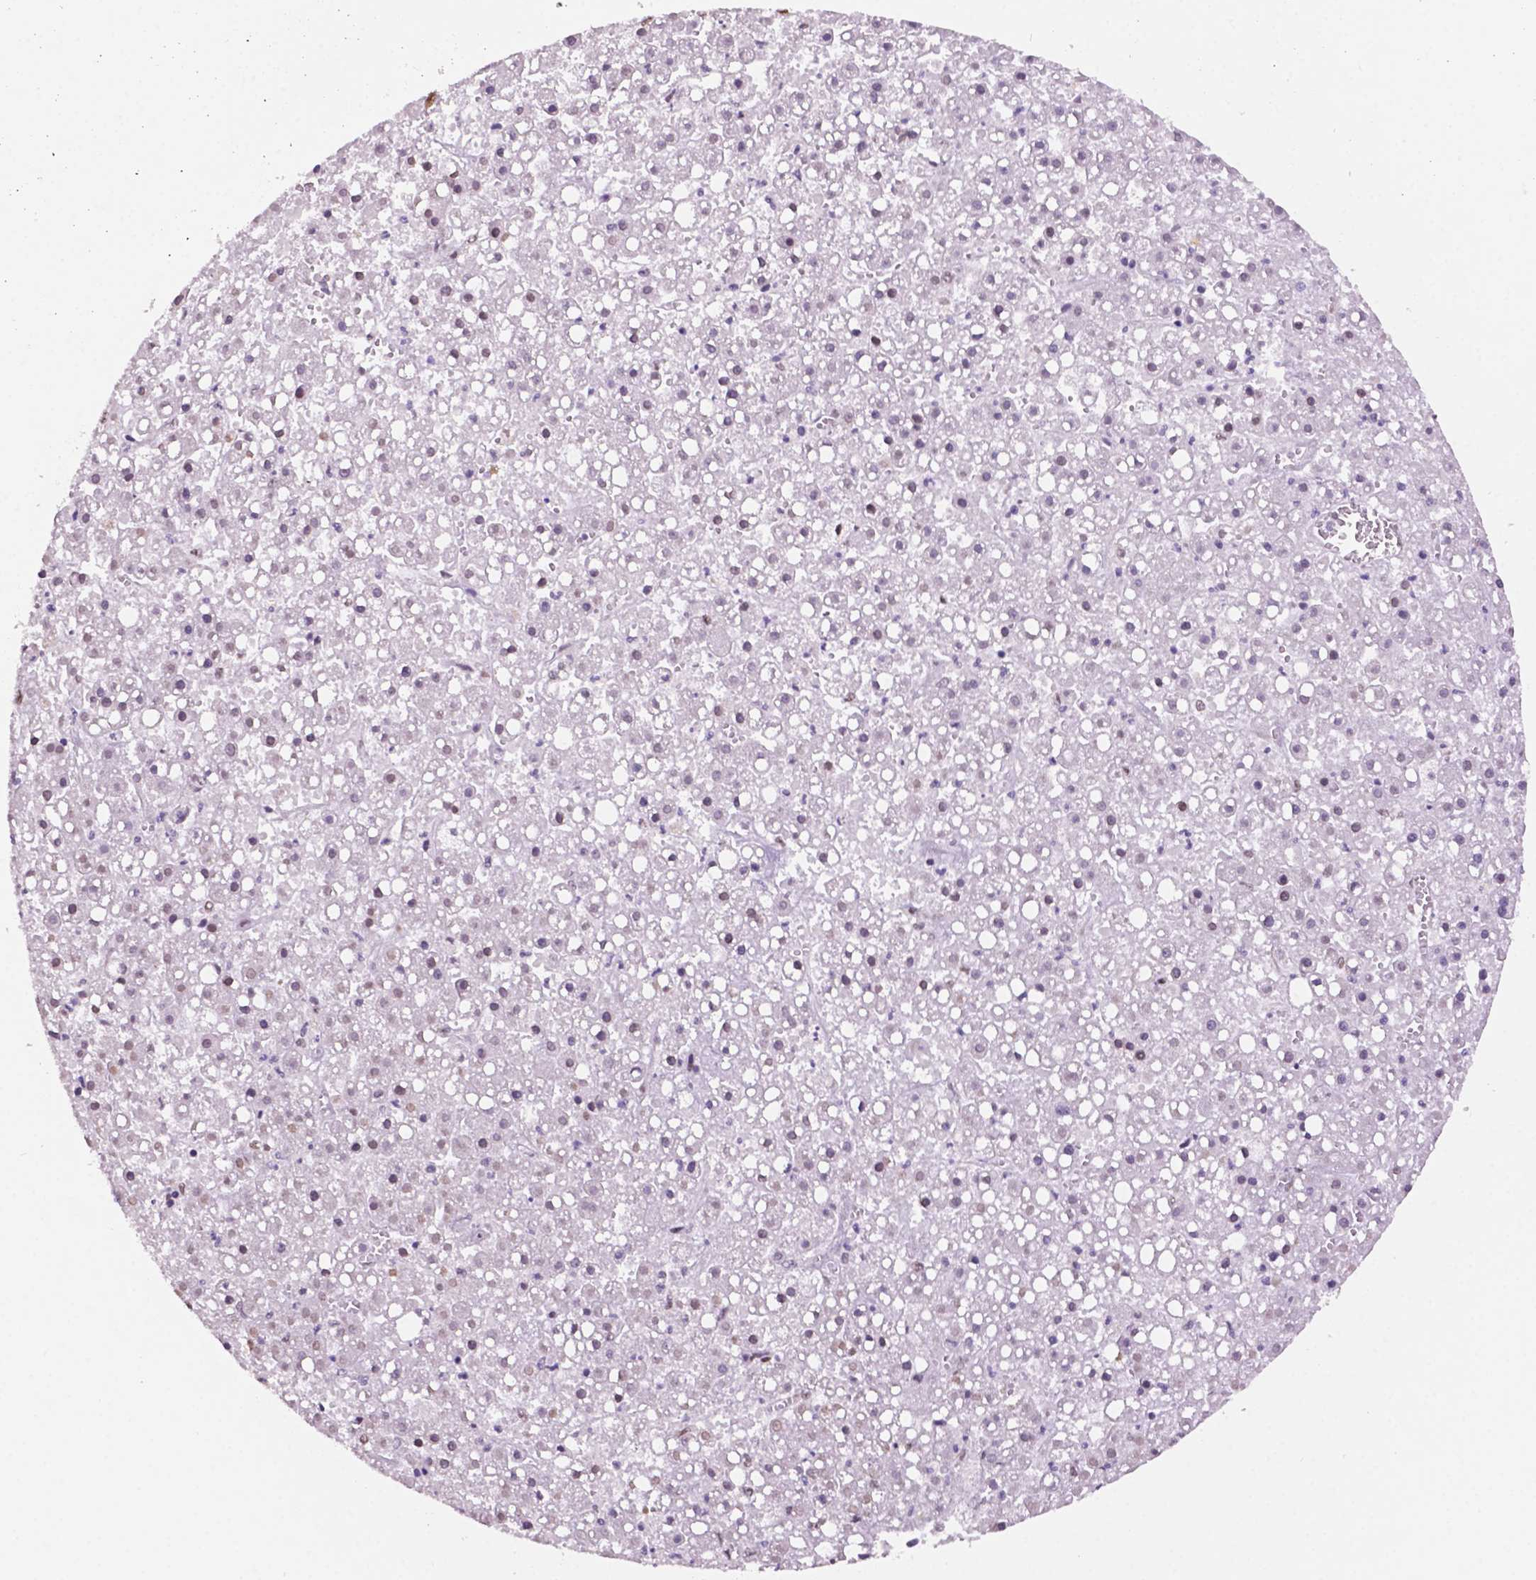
{"staining": {"intensity": "negative", "quantity": "none", "location": "none"}, "tissue": "liver cancer", "cell_type": "Tumor cells", "image_type": "cancer", "snomed": [{"axis": "morphology", "description": "Carcinoma, Hepatocellular, NOS"}, {"axis": "topography", "description": "Liver"}], "caption": "IHC histopathology image of neoplastic tissue: liver cancer stained with DAB (3,3'-diaminobenzidine) reveals no significant protein expression in tumor cells.", "gene": "MLH1", "patient": {"sex": "male", "age": 67}}